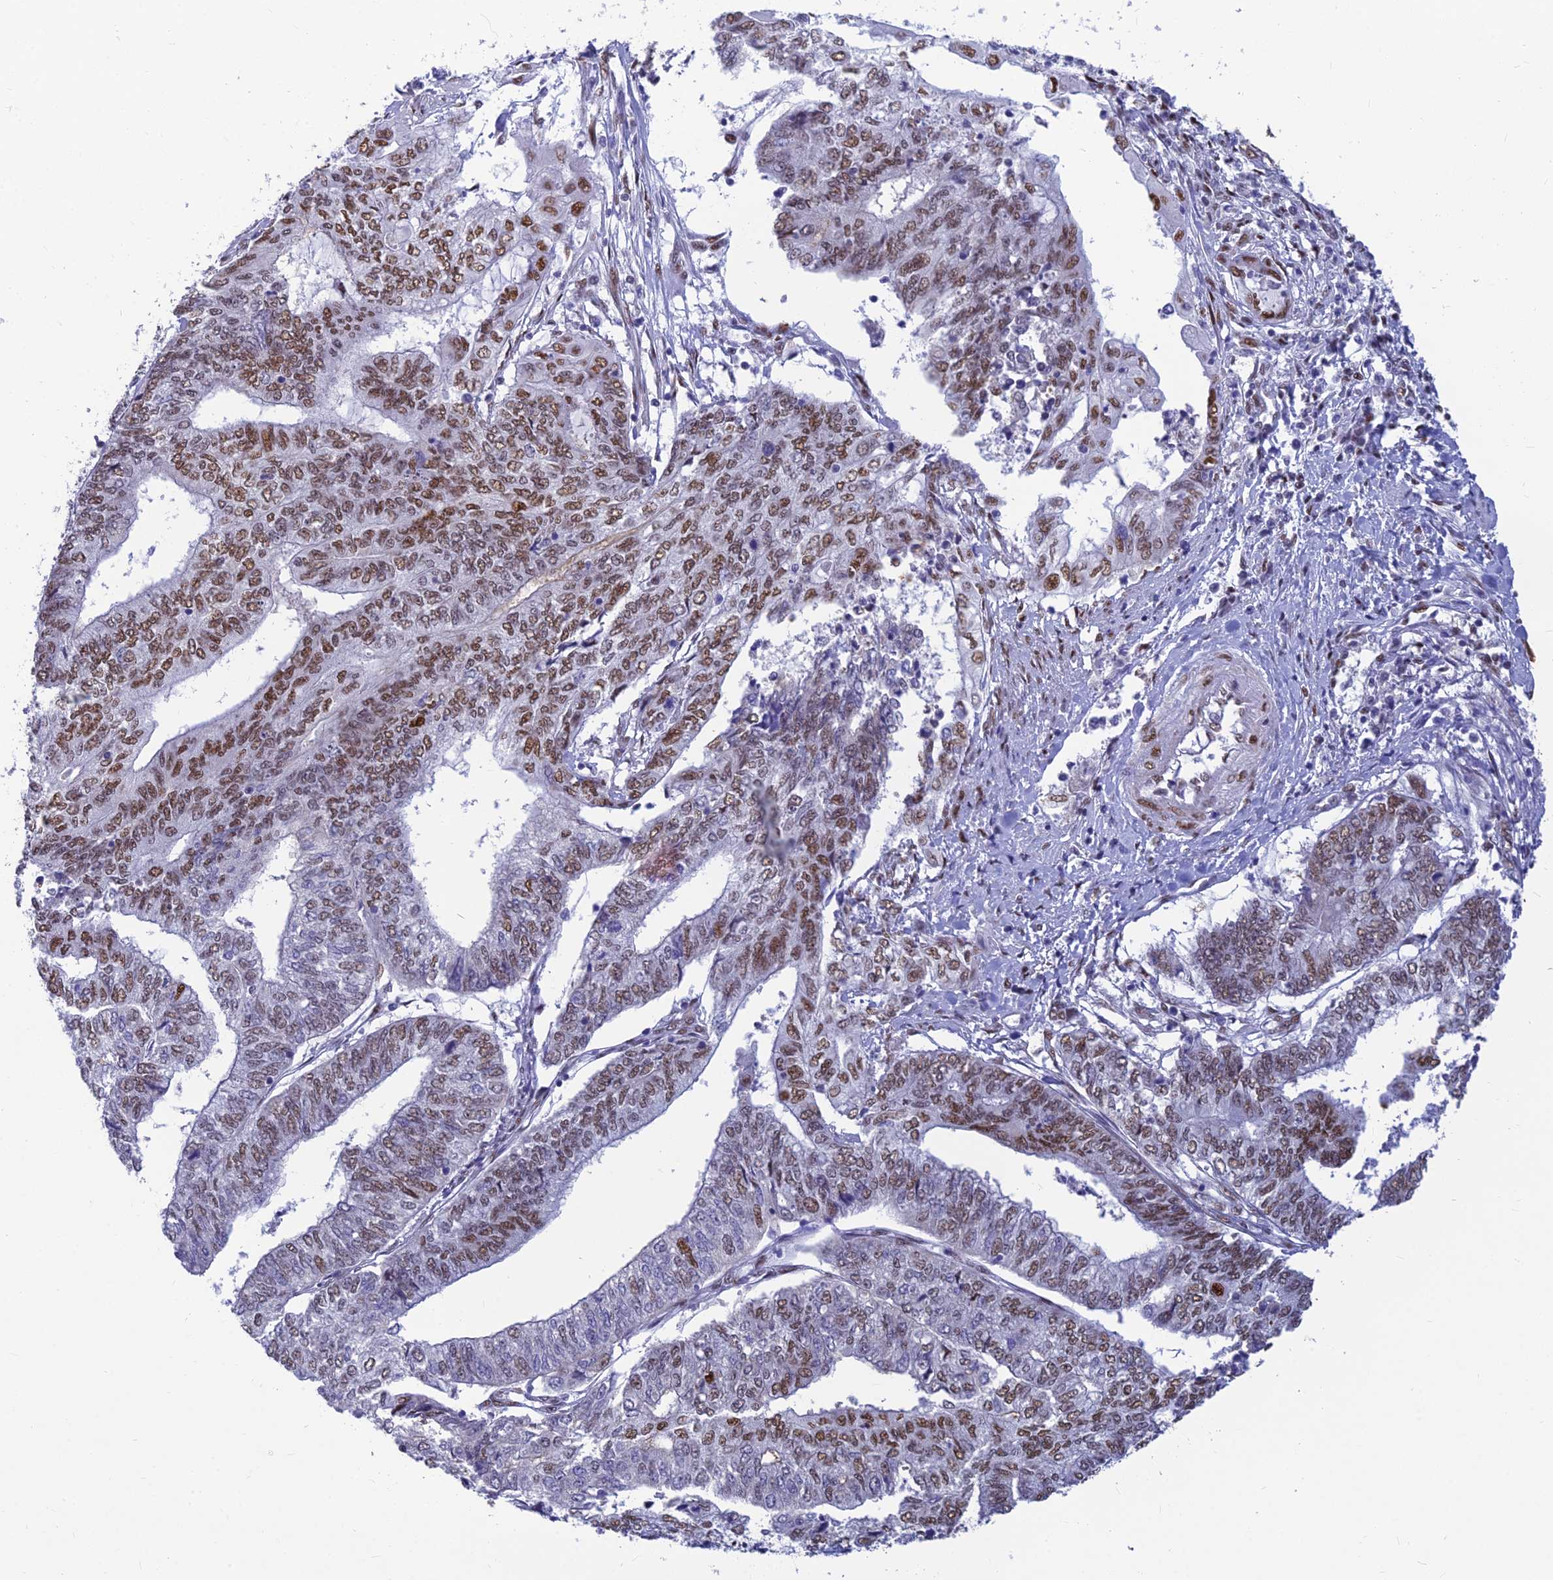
{"staining": {"intensity": "moderate", "quantity": "25%-75%", "location": "nuclear"}, "tissue": "endometrial cancer", "cell_type": "Tumor cells", "image_type": "cancer", "snomed": [{"axis": "morphology", "description": "Adenocarcinoma, NOS"}, {"axis": "topography", "description": "Uterus"}, {"axis": "topography", "description": "Endometrium"}], "caption": "Immunohistochemistry of human endometrial cancer reveals medium levels of moderate nuclear staining in approximately 25%-75% of tumor cells.", "gene": "CLK4", "patient": {"sex": "female", "age": 70}}